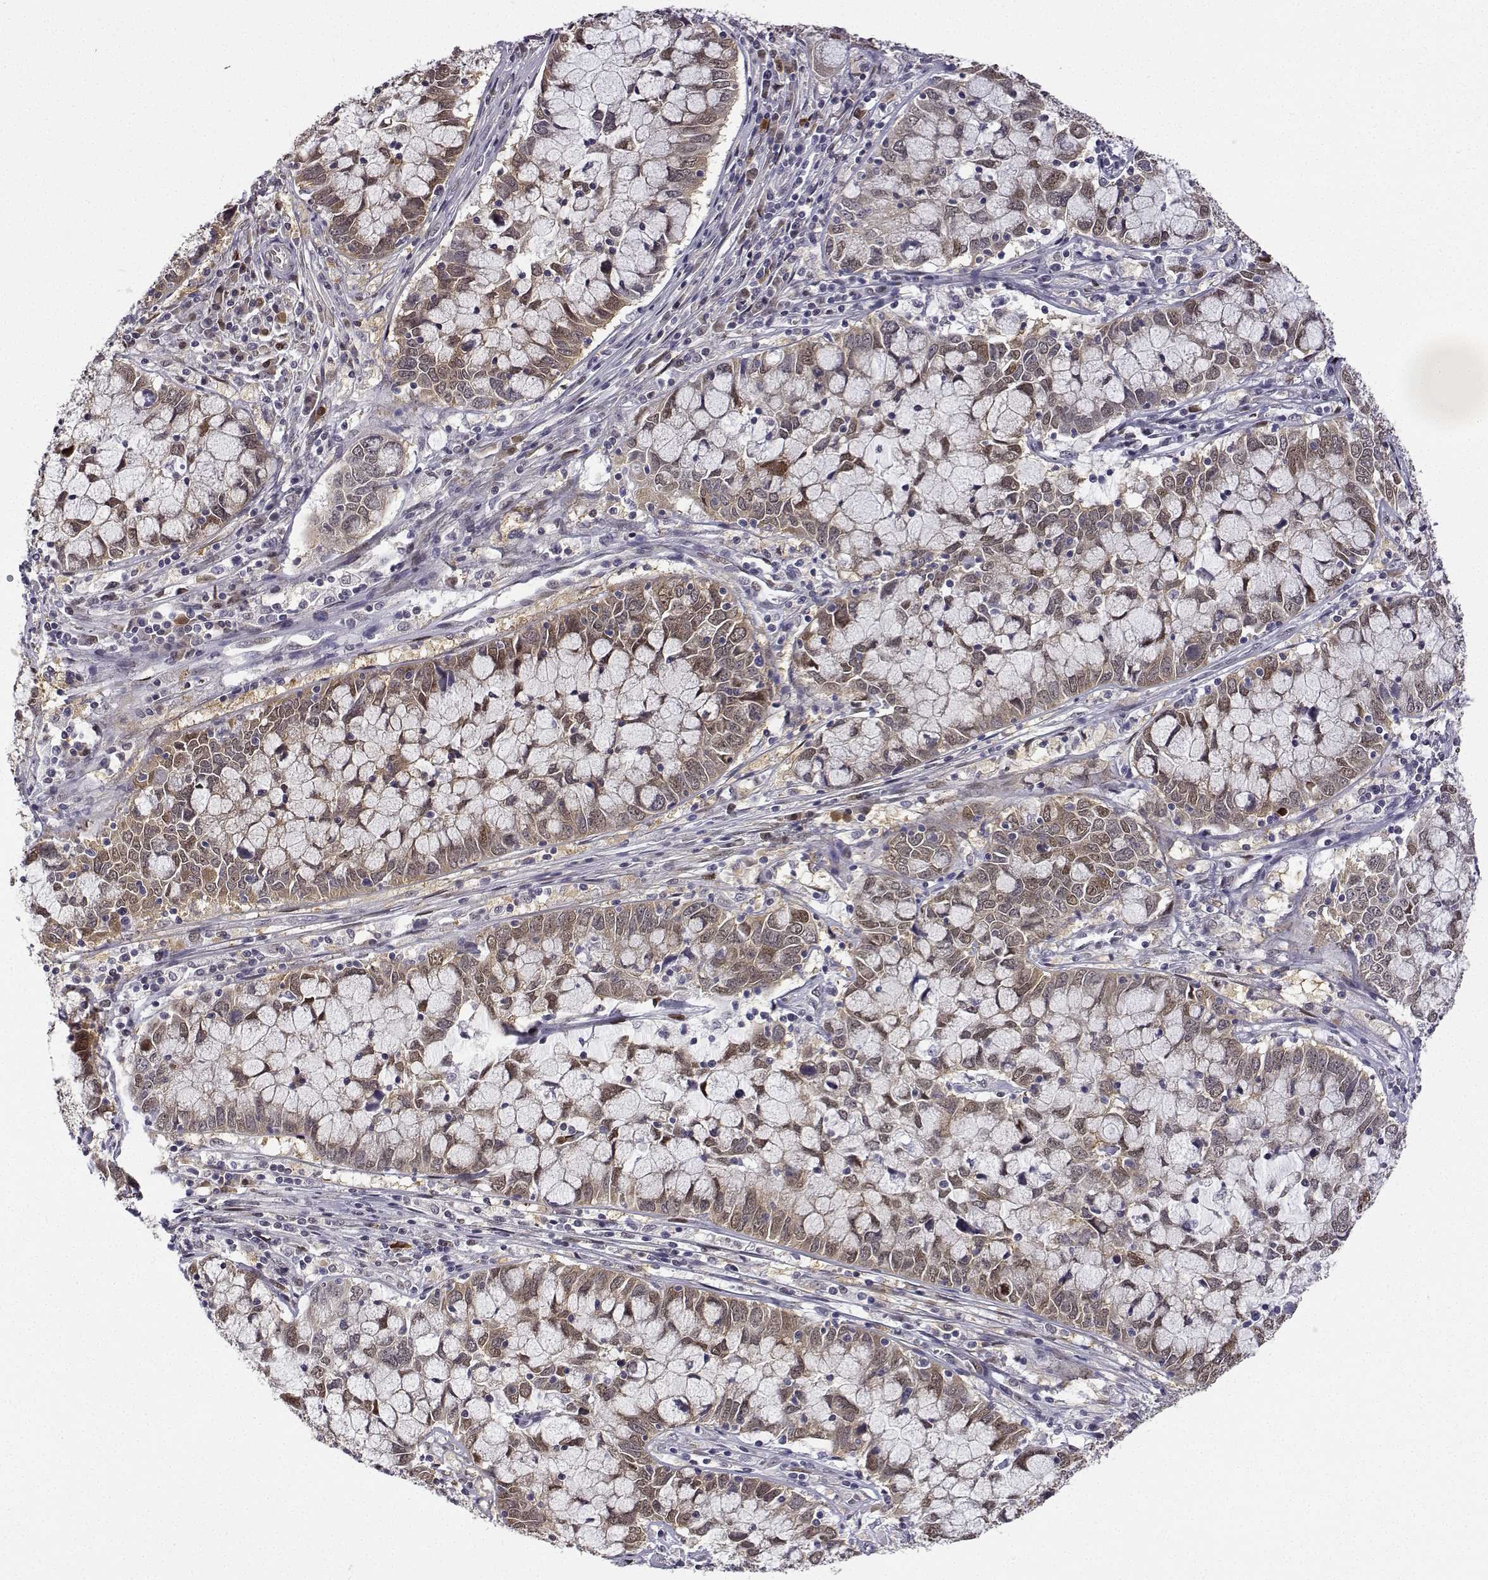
{"staining": {"intensity": "weak", "quantity": ">75%", "location": "cytoplasmic/membranous,nuclear"}, "tissue": "cervical cancer", "cell_type": "Tumor cells", "image_type": "cancer", "snomed": [{"axis": "morphology", "description": "Adenocarcinoma, NOS"}, {"axis": "topography", "description": "Cervix"}], "caption": "Weak cytoplasmic/membranous and nuclear staining is identified in about >75% of tumor cells in cervical cancer. Immunohistochemistry (ihc) stains the protein in brown and the nuclei are stained blue.", "gene": "PHGDH", "patient": {"sex": "female", "age": 40}}